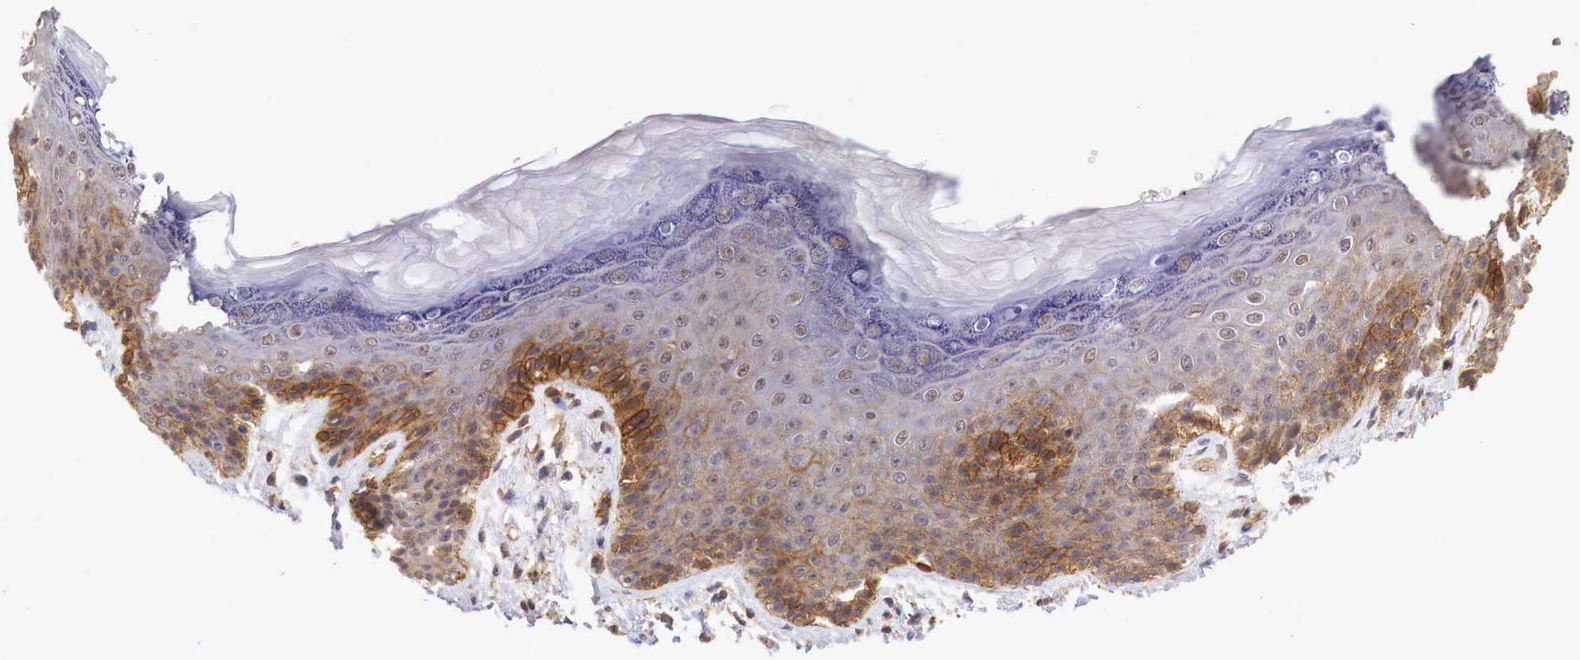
{"staining": {"intensity": "moderate", "quantity": "25%-75%", "location": "cytoplasmic/membranous,nuclear"}, "tissue": "skin", "cell_type": "Epidermal cells", "image_type": "normal", "snomed": [{"axis": "morphology", "description": "Normal tissue, NOS"}, {"axis": "topography", "description": "Anal"}, {"axis": "topography", "description": "Peripheral nerve tissue"}], "caption": "High-power microscopy captured an immunohistochemistry (IHC) micrograph of unremarkable skin, revealing moderate cytoplasmic/membranous,nuclear expression in approximately 25%-75% of epidermal cells.", "gene": "PABIR2", "patient": {"sex": "female", "age": 46}}